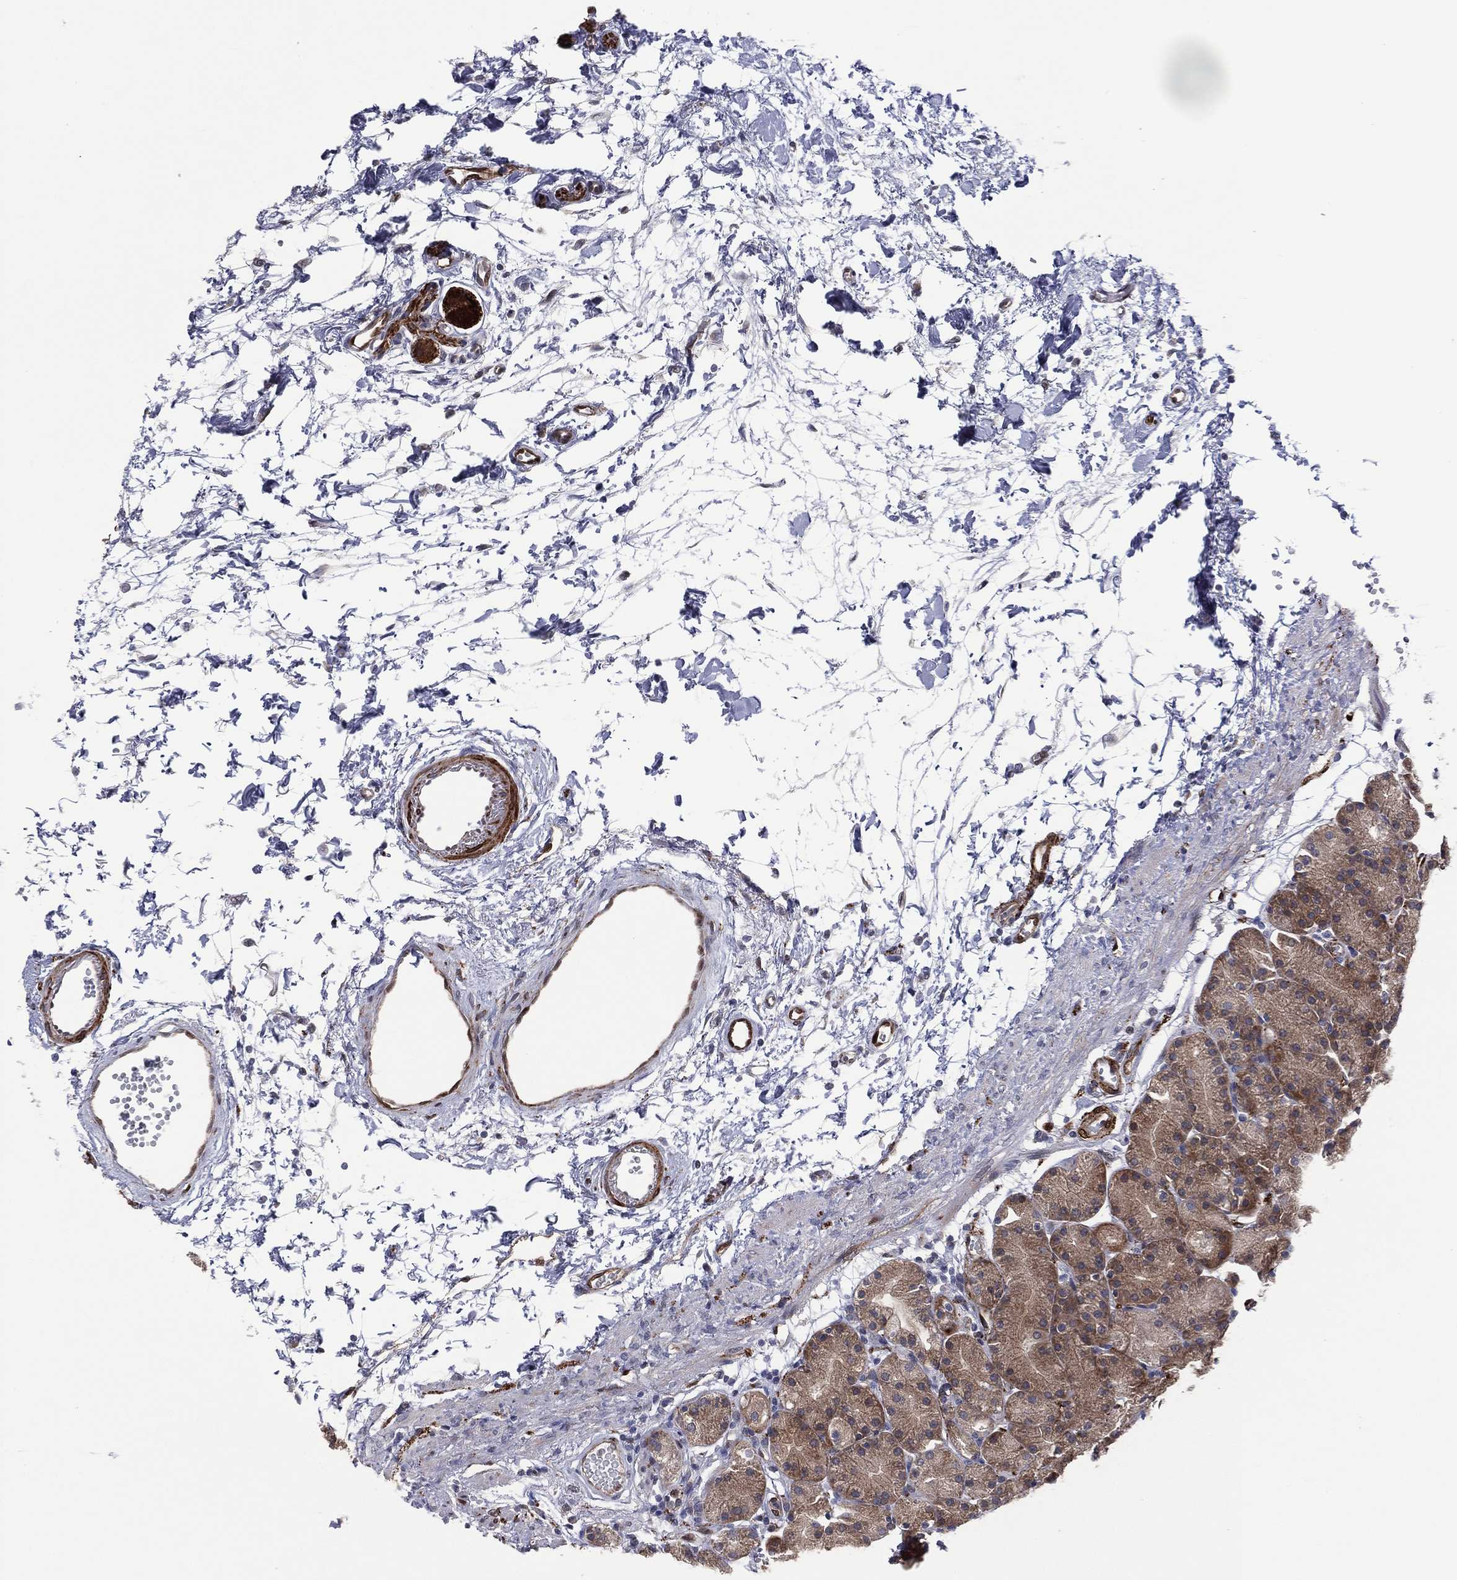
{"staining": {"intensity": "moderate", "quantity": "<25%", "location": "cytoplasmic/membranous"}, "tissue": "stomach", "cell_type": "Glandular cells", "image_type": "normal", "snomed": [{"axis": "morphology", "description": "Normal tissue, NOS"}, {"axis": "morphology", "description": "Adenocarcinoma, NOS"}, {"axis": "topography", "description": "Stomach"}], "caption": "Protein staining of normal stomach displays moderate cytoplasmic/membranous expression in approximately <25% of glandular cells.", "gene": "SNCG", "patient": {"sex": "female", "age": 81}}